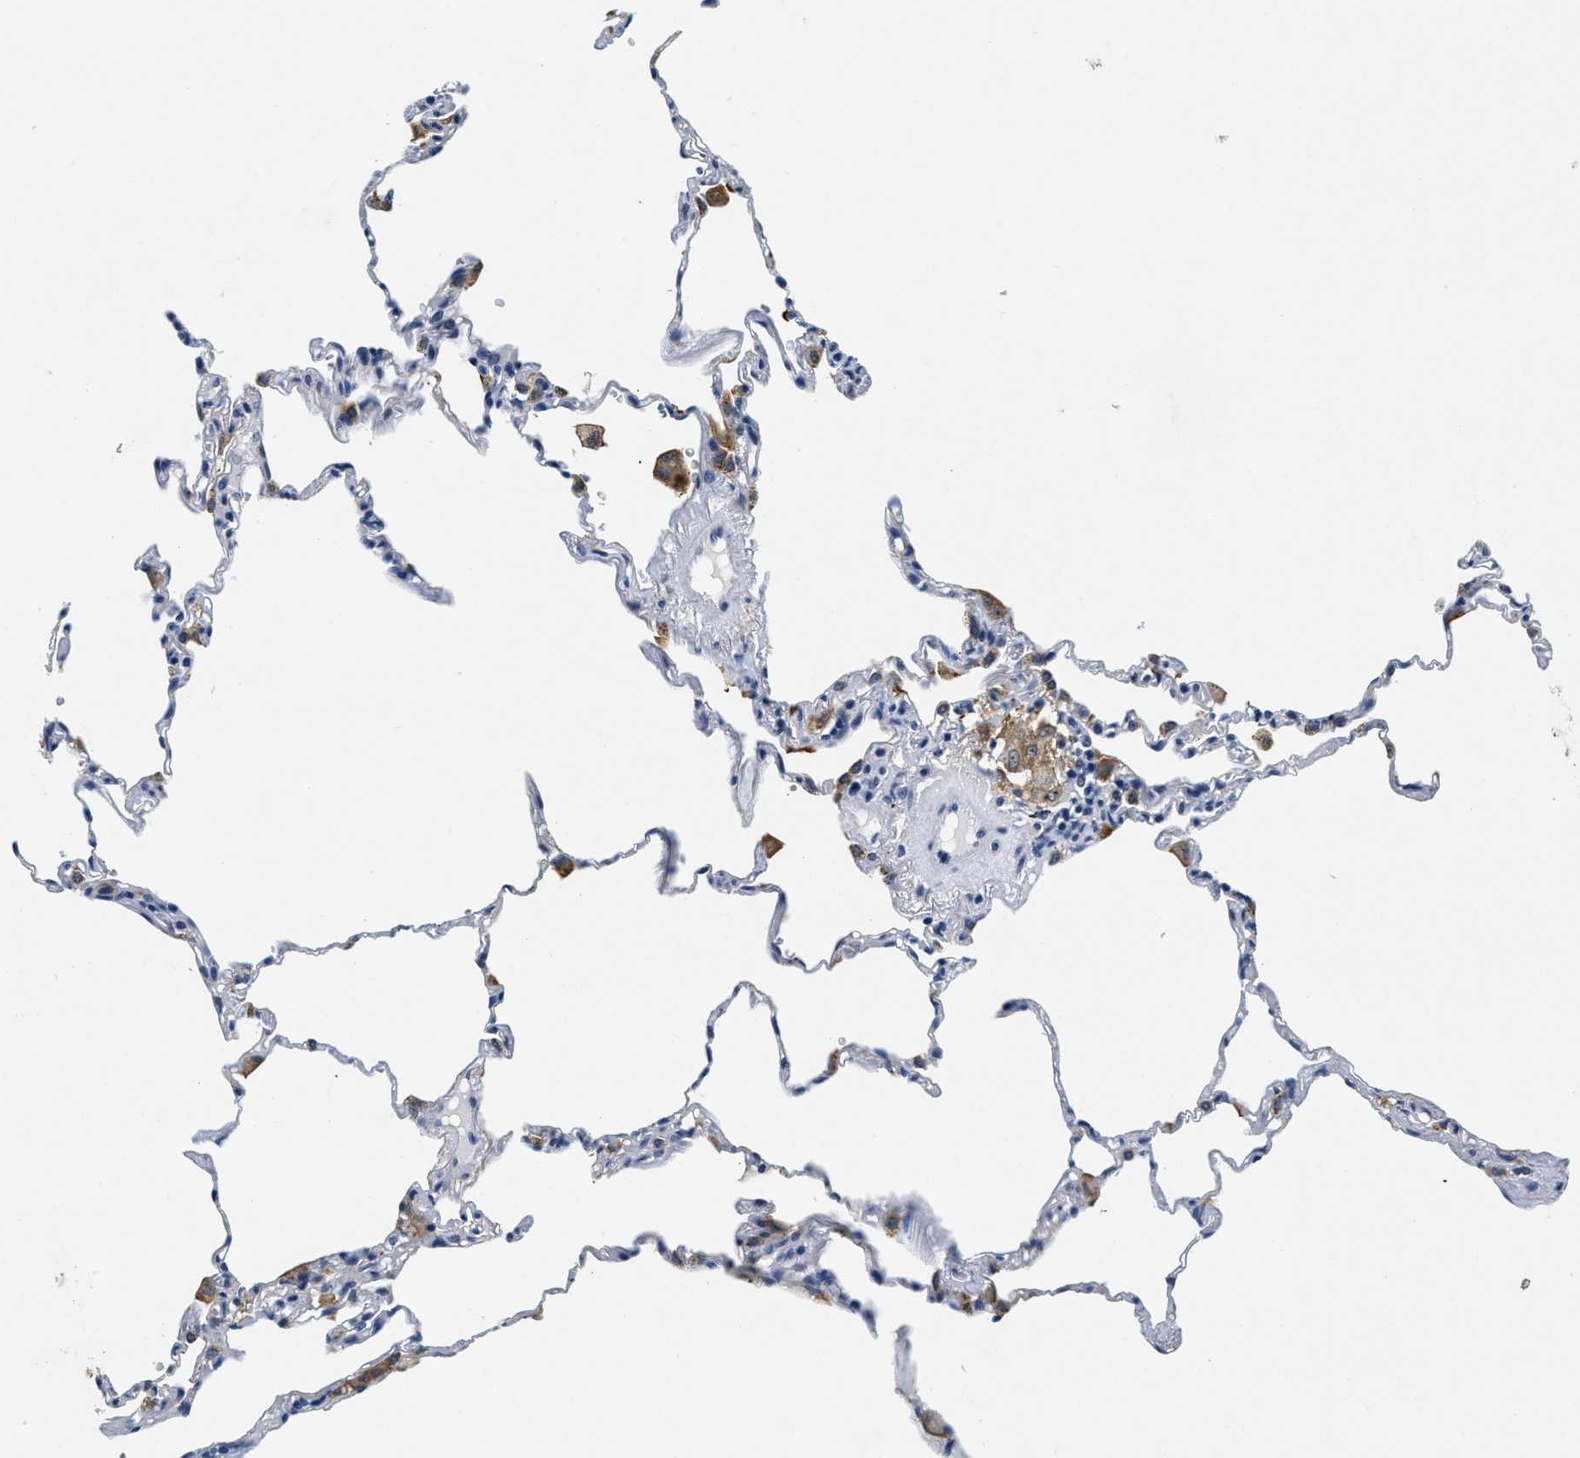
{"staining": {"intensity": "negative", "quantity": "none", "location": "none"}, "tissue": "lung", "cell_type": "Alveolar cells", "image_type": "normal", "snomed": [{"axis": "morphology", "description": "Normal tissue, NOS"}, {"axis": "topography", "description": "Lung"}], "caption": "IHC image of benign lung: lung stained with DAB reveals no significant protein staining in alveolar cells.", "gene": "HS3ST2", "patient": {"sex": "male", "age": 59}}